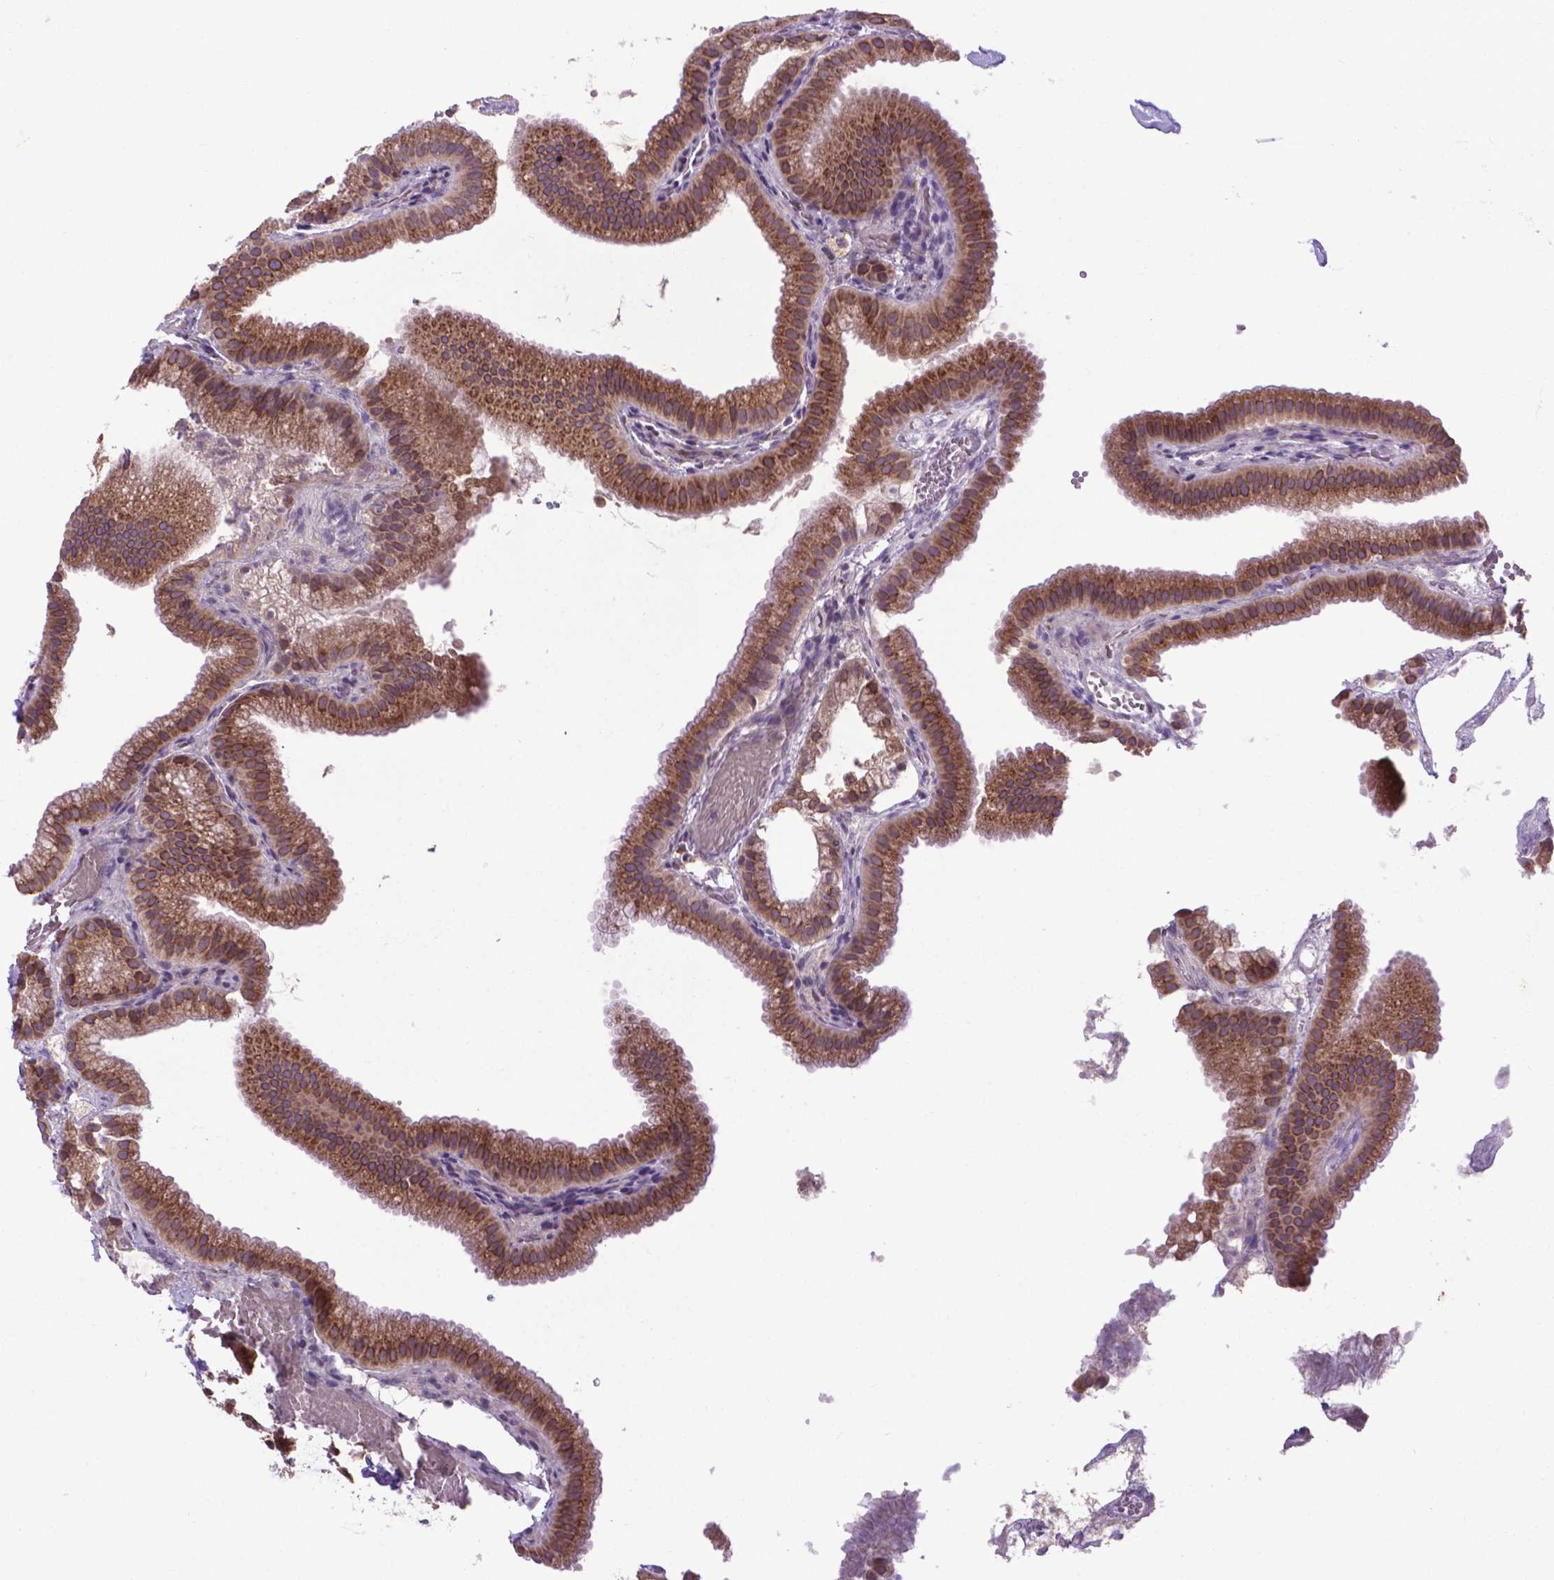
{"staining": {"intensity": "moderate", "quantity": ">75%", "location": "cytoplasmic/membranous"}, "tissue": "gallbladder", "cell_type": "Glandular cells", "image_type": "normal", "snomed": [{"axis": "morphology", "description": "Normal tissue, NOS"}, {"axis": "topography", "description": "Gallbladder"}], "caption": "This is a photomicrograph of immunohistochemistry (IHC) staining of benign gallbladder, which shows moderate positivity in the cytoplasmic/membranous of glandular cells.", "gene": "ENSG00000269590", "patient": {"sex": "female", "age": 63}}